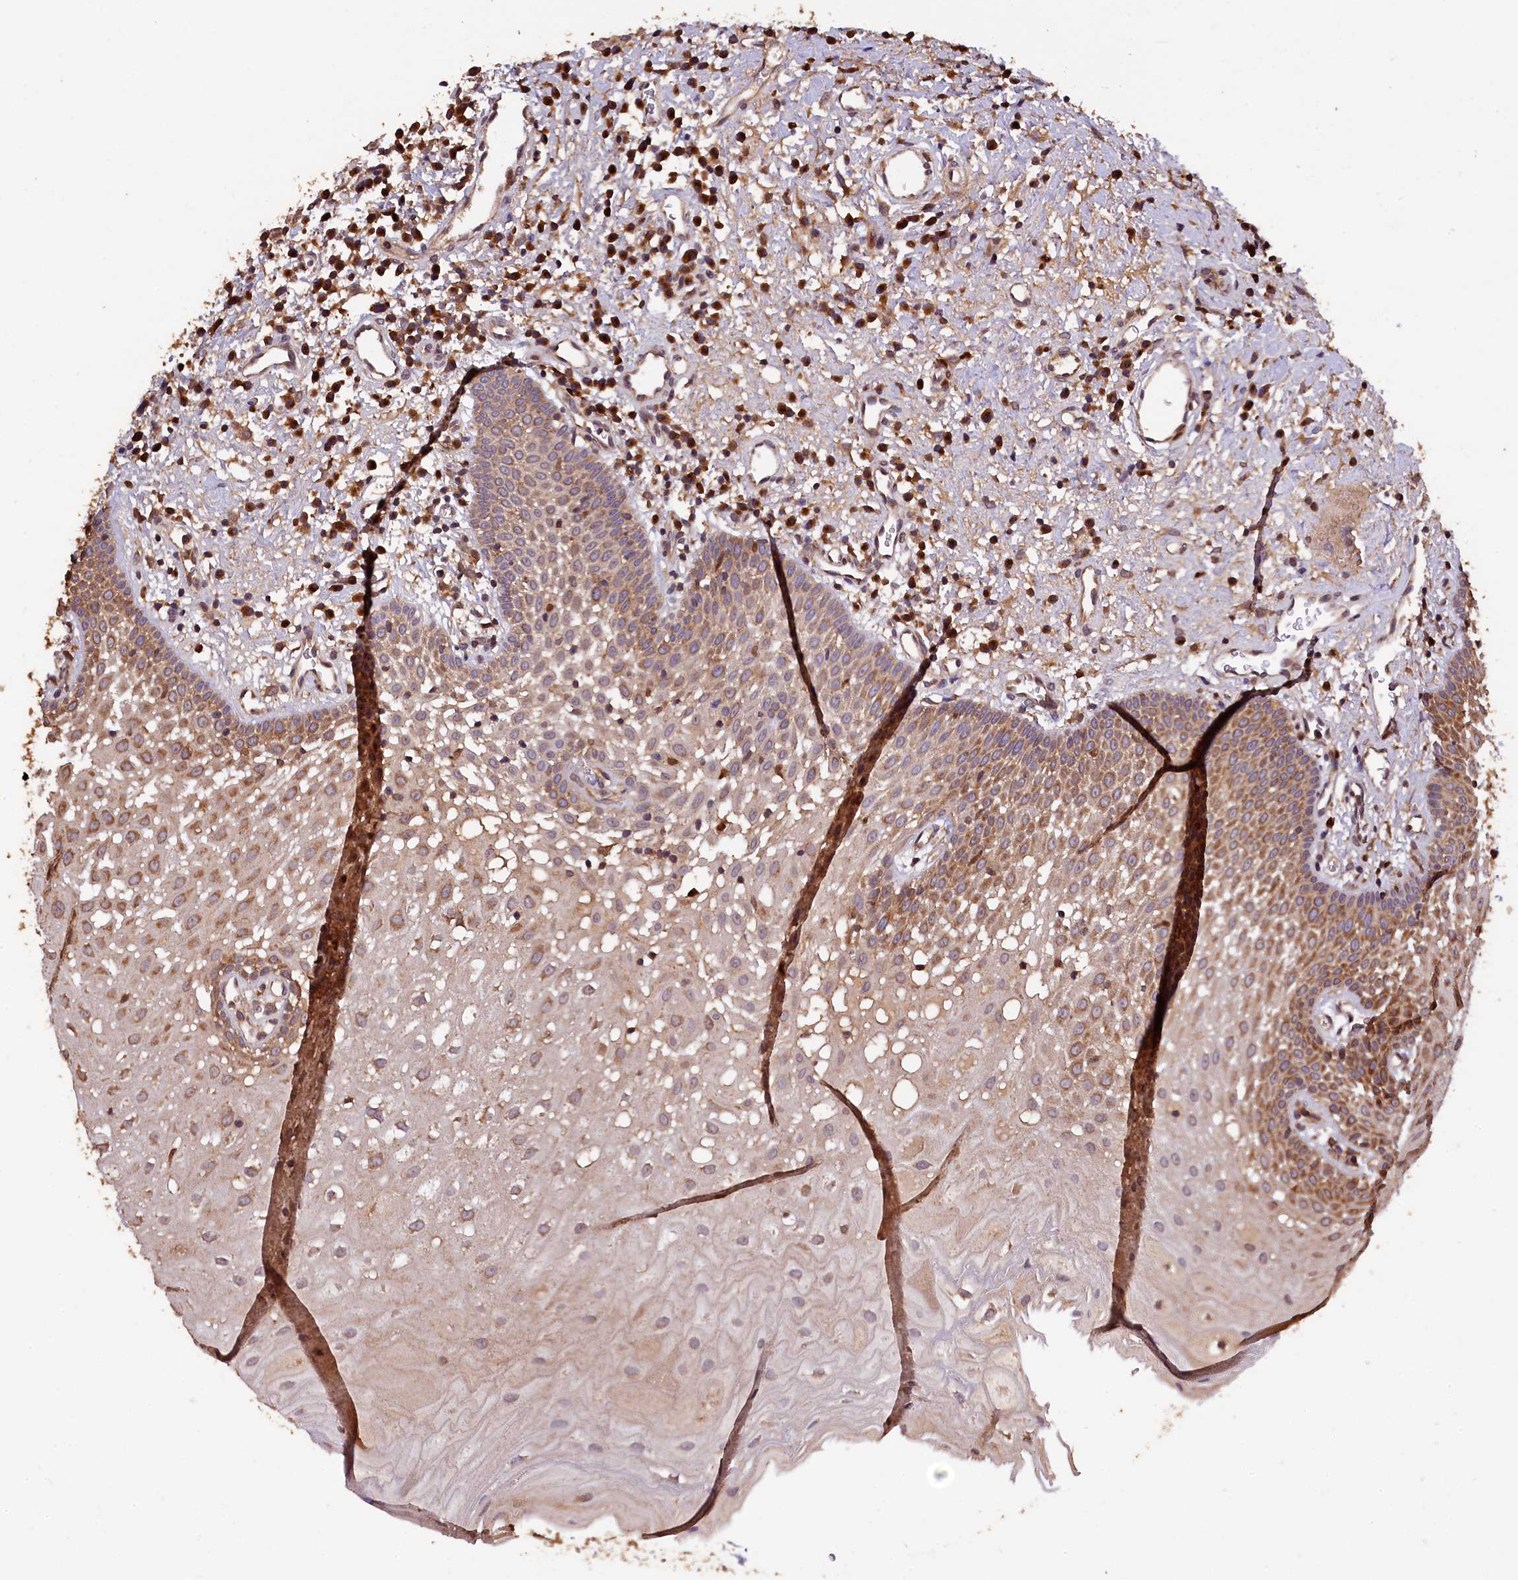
{"staining": {"intensity": "moderate", "quantity": "25%-75%", "location": "cytoplasmic/membranous"}, "tissue": "oral mucosa", "cell_type": "Squamous epithelial cells", "image_type": "normal", "snomed": [{"axis": "morphology", "description": "Normal tissue, NOS"}, {"axis": "topography", "description": "Oral tissue"}], "caption": "Squamous epithelial cells demonstrate medium levels of moderate cytoplasmic/membranous staining in approximately 25%-75% of cells in normal human oral mucosa.", "gene": "KLC2", "patient": {"sex": "male", "age": 74}}